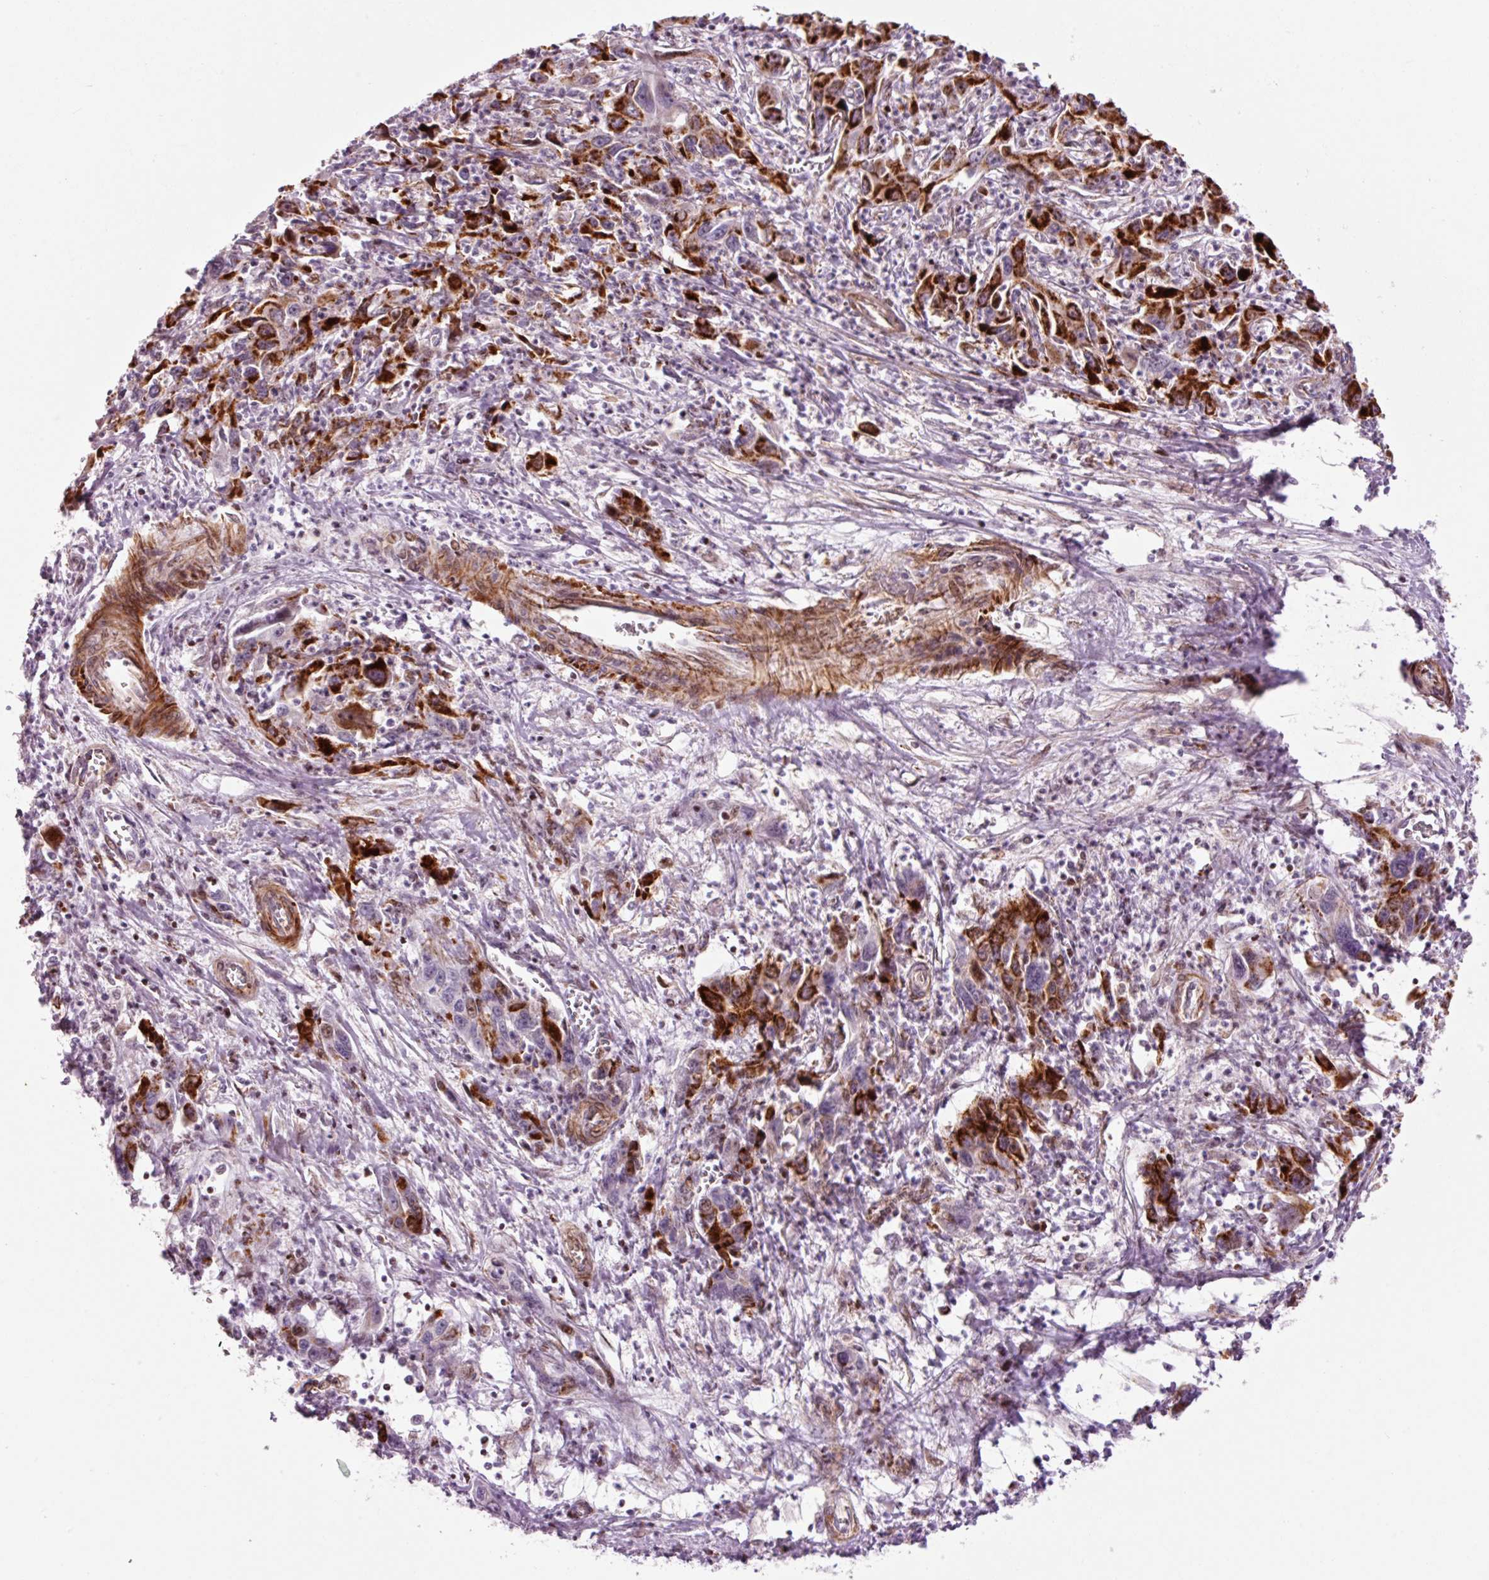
{"staining": {"intensity": "strong", "quantity": ">75%", "location": "cytoplasmic/membranous"}, "tissue": "liver cancer", "cell_type": "Tumor cells", "image_type": "cancer", "snomed": [{"axis": "morphology", "description": "Carcinoma, Hepatocellular, NOS"}, {"axis": "topography", "description": "Liver"}], "caption": "Immunohistochemistry (DAB) staining of liver cancer (hepatocellular carcinoma) reveals strong cytoplasmic/membranous protein expression in approximately >75% of tumor cells.", "gene": "ANKRD20A1", "patient": {"sex": "male", "age": 63}}